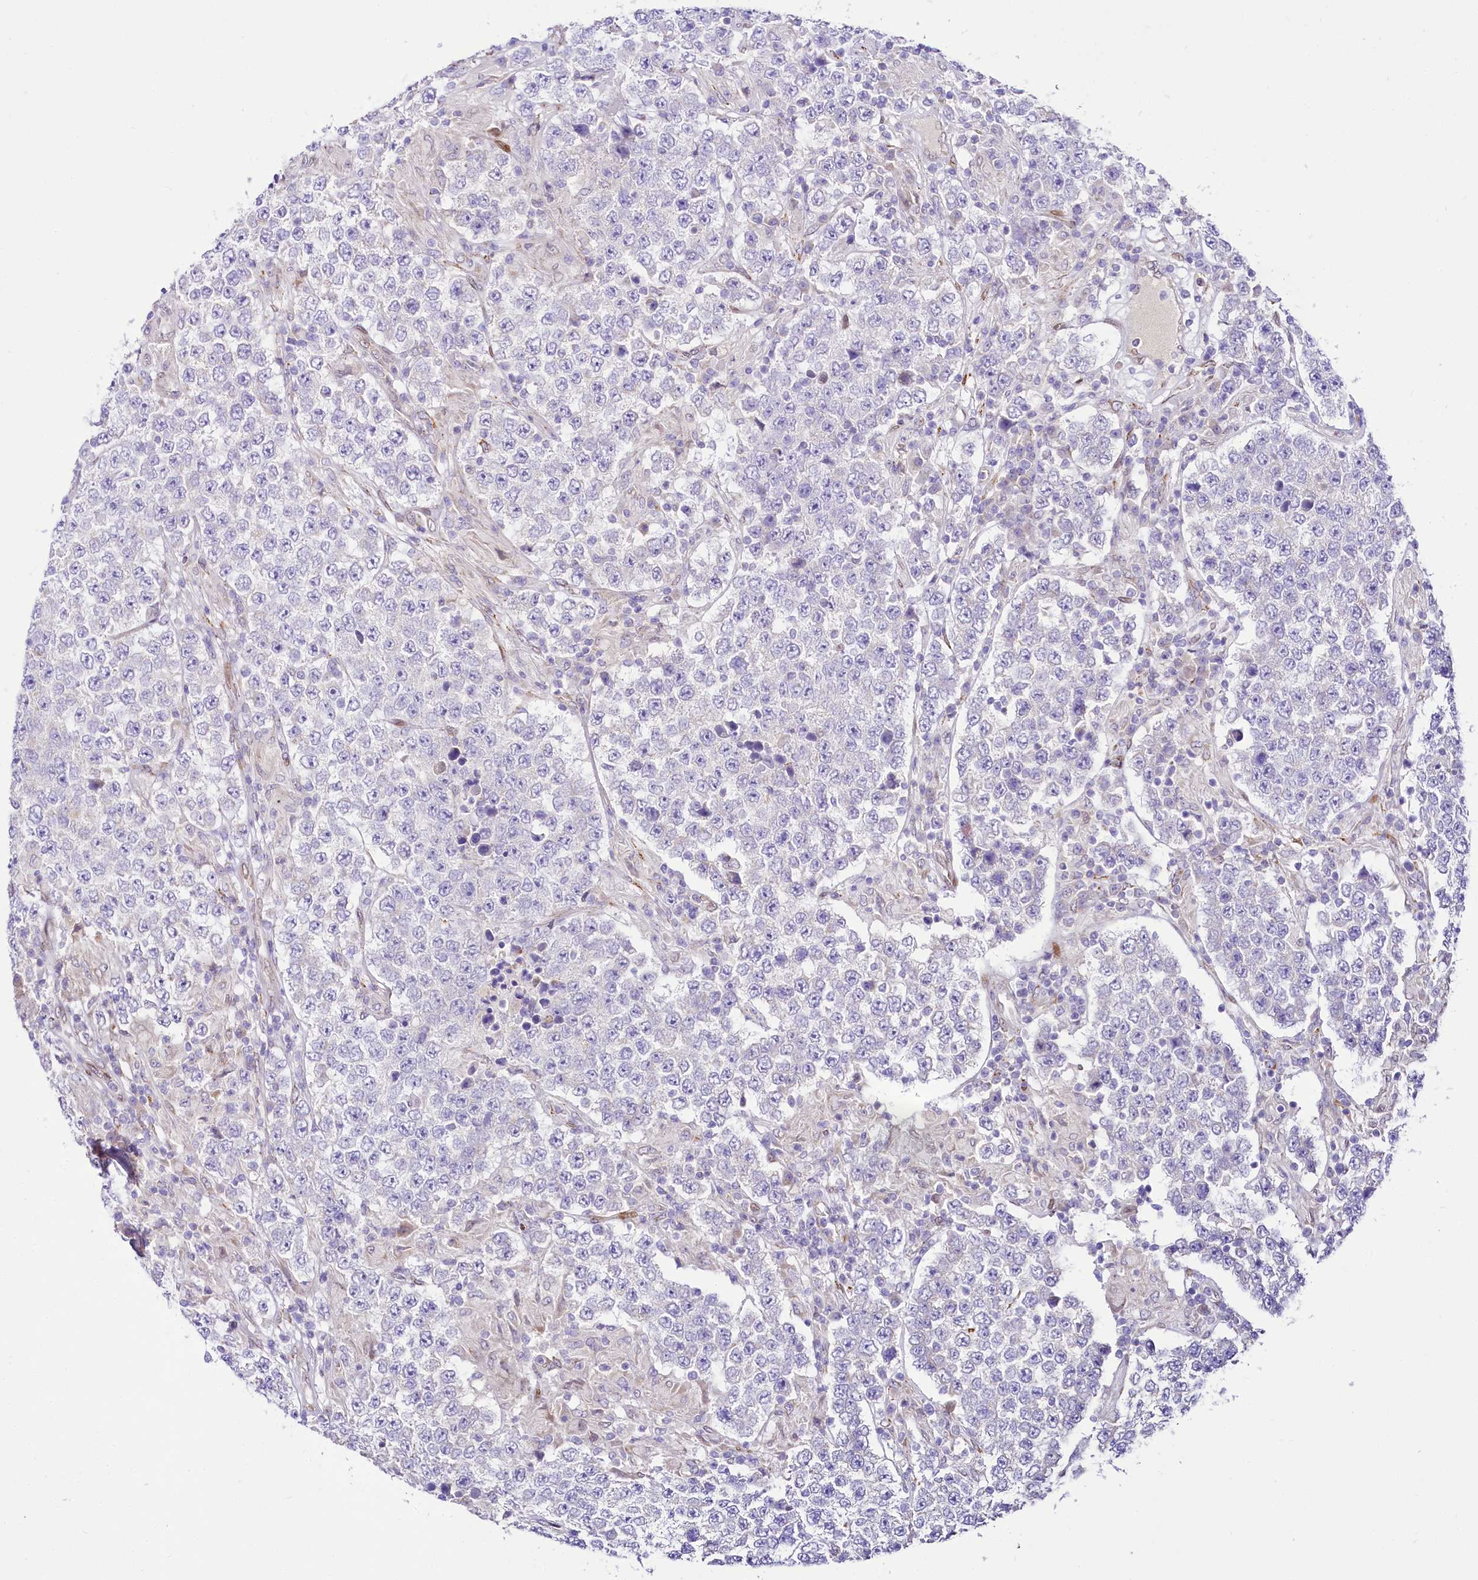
{"staining": {"intensity": "negative", "quantity": "none", "location": "none"}, "tissue": "testis cancer", "cell_type": "Tumor cells", "image_type": "cancer", "snomed": [{"axis": "morphology", "description": "Normal tissue, NOS"}, {"axis": "morphology", "description": "Urothelial carcinoma, High grade"}, {"axis": "morphology", "description": "Seminoma, NOS"}, {"axis": "morphology", "description": "Carcinoma, Embryonal, NOS"}, {"axis": "topography", "description": "Urinary bladder"}, {"axis": "topography", "description": "Testis"}], "caption": "Immunohistochemical staining of testis embryonal carcinoma demonstrates no significant positivity in tumor cells. (IHC, brightfield microscopy, high magnification).", "gene": "PPIP5K2", "patient": {"sex": "male", "age": 41}}